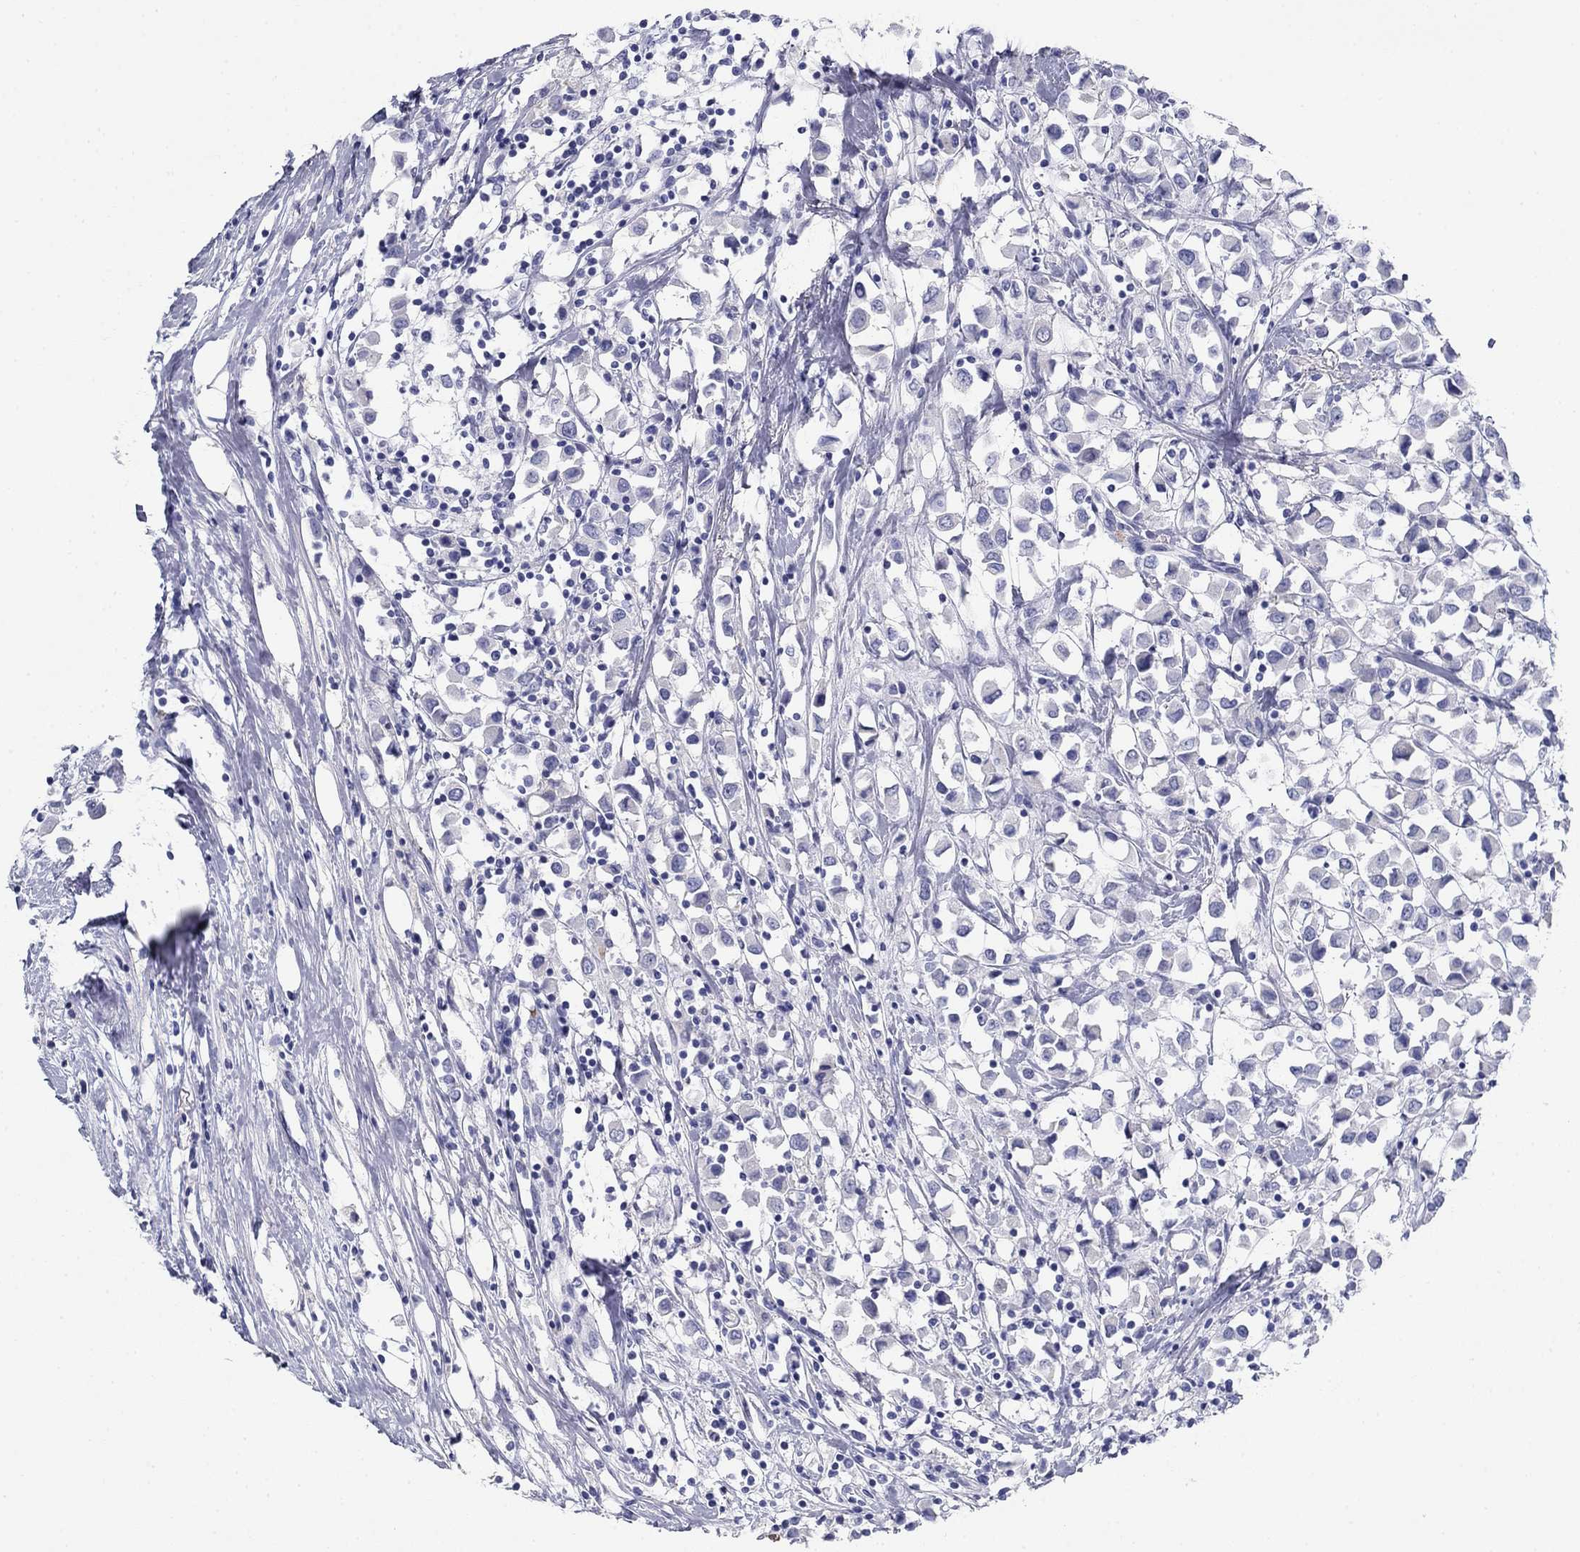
{"staining": {"intensity": "negative", "quantity": "none", "location": "none"}, "tissue": "breast cancer", "cell_type": "Tumor cells", "image_type": "cancer", "snomed": [{"axis": "morphology", "description": "Duct carcinoma"}, {"axis": "topography", "description": "Breast"}], "caption": "There is no significant positivity in tumor cells of breast cancer (intraductal carcinoma).", "gene": "GPC1", "patient": {"sex": "female", "age": 61}}